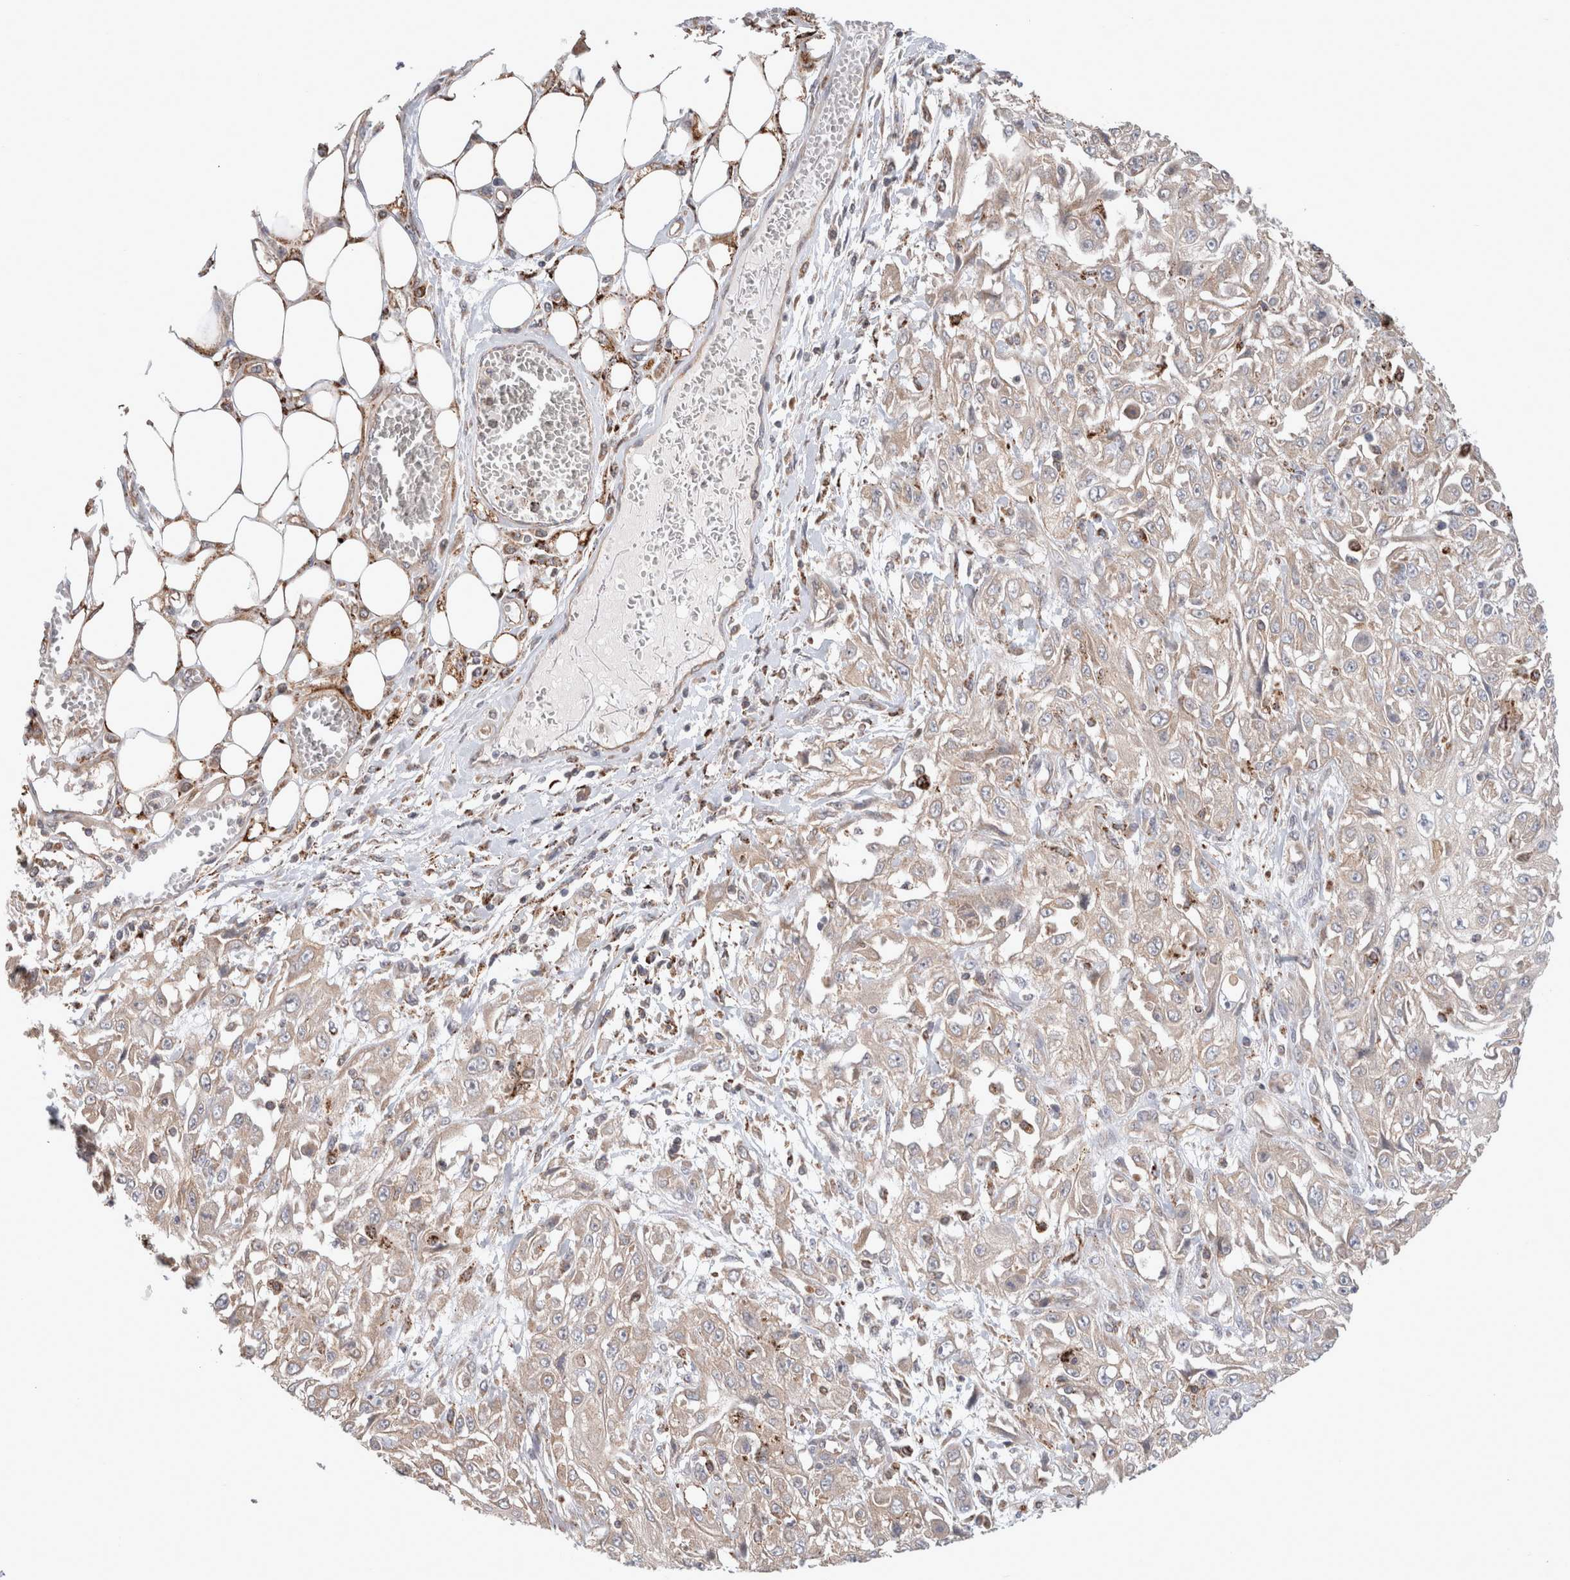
{"staining": {"intensity": "negative", "quantity": "none", "location": "none"}, "tissue": "skin cancer", "cell_type": "Tumor cells", "image_type": "cancer", "snomed": [{"axis": "morphology", "description": "Squamous cell carcinoma, NOS"}, {"axis": "morphology", "description": "Squamous cell carcinoma, metastatic, NOS"}, {"axis": "topography", "description": "Skin"}, {"axis": "topography", "description": "Lymph node"}], "caption": "The micrograph demonstrates no staining of tumor cells in metastatic squamous cell carcinoma (skin).", "gene": "HROB", "patient": {"sex": "male", "age": 75}}